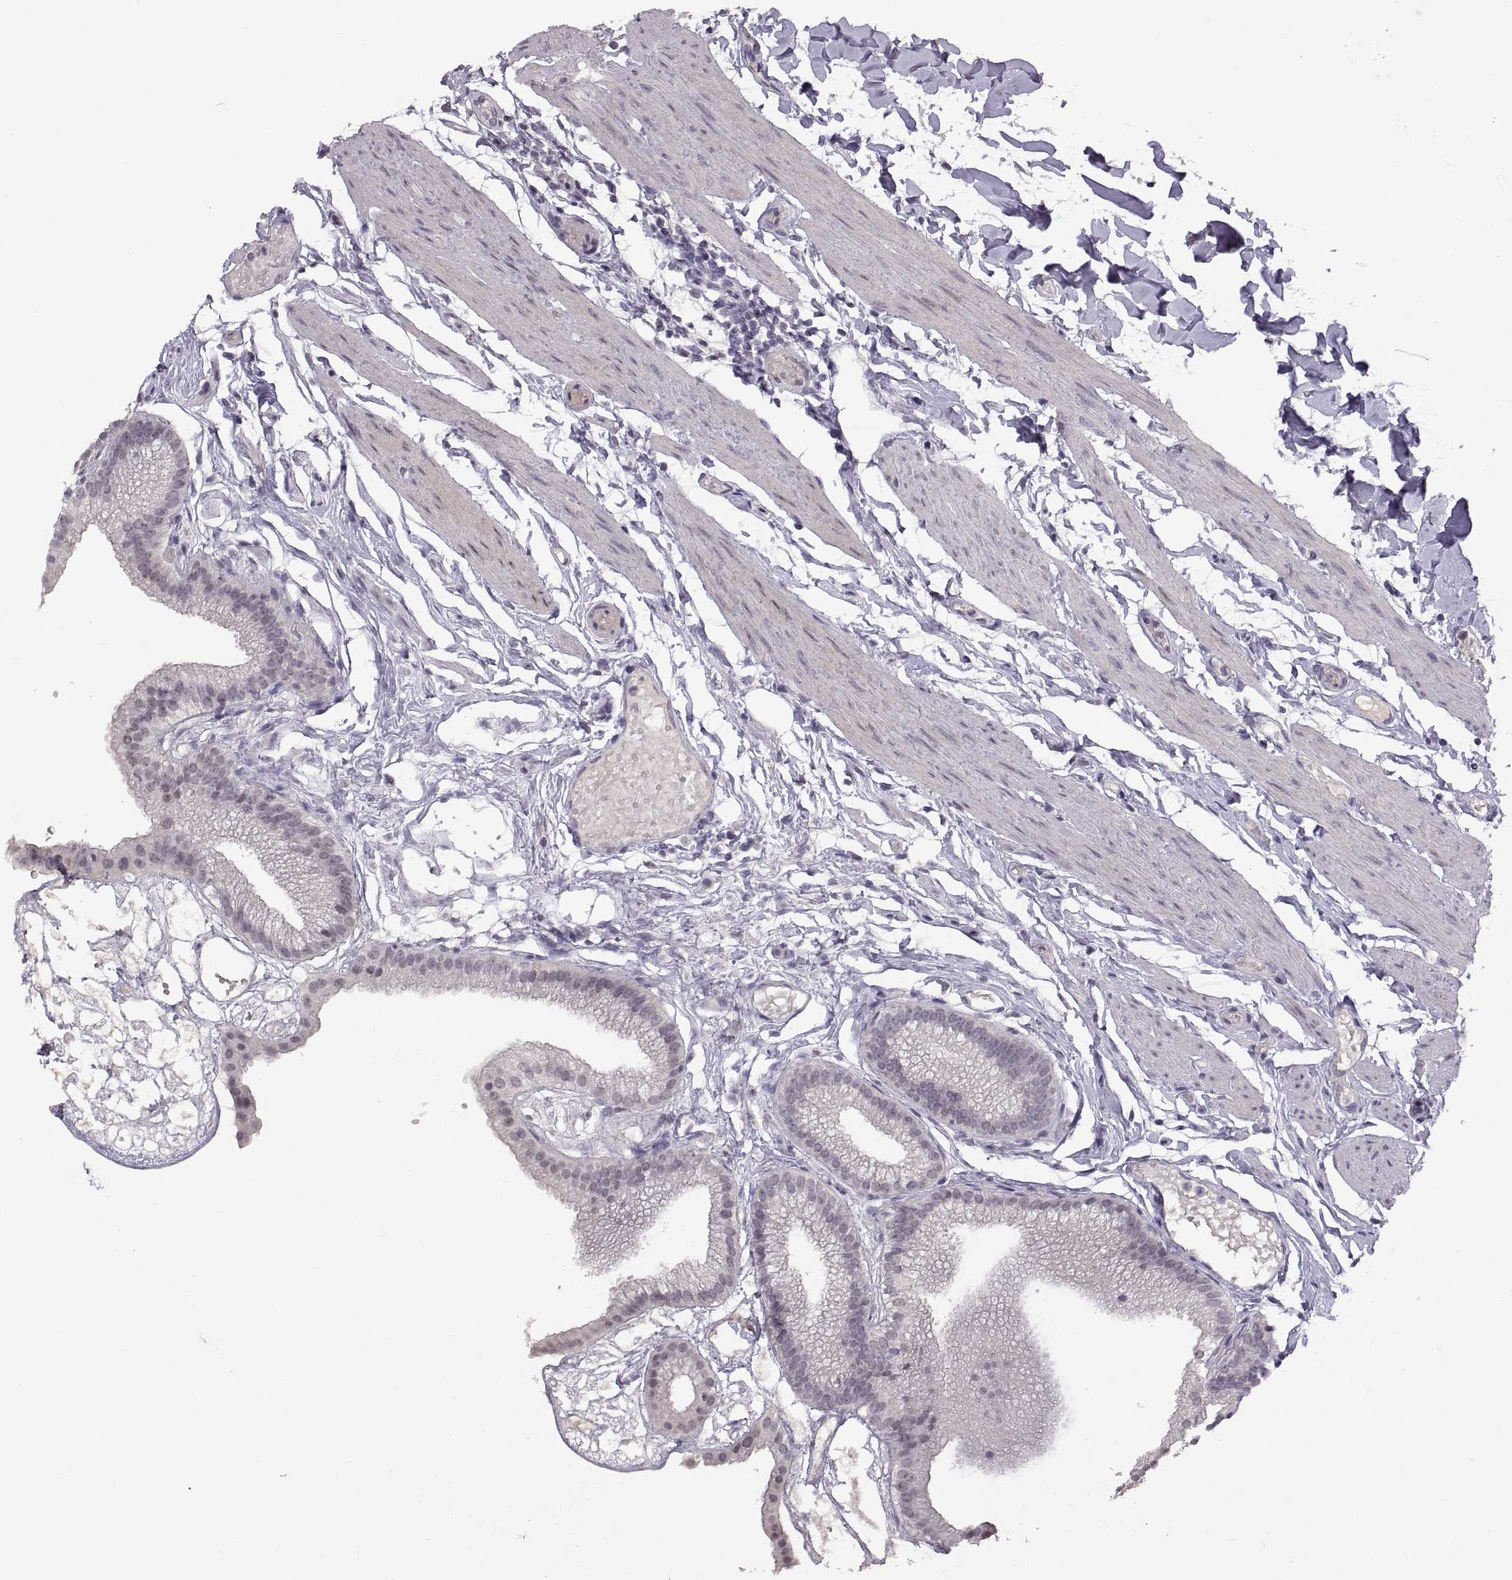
{"staining": {"intensity": "negative", "quantity": "none", "location": "none"}, "tissue": "gallbladder", "cell_type": "Glandular cells", "image_type": "normal", "snomed": [{"axis": "morphology", "description": "Normal tissue, NOS"}, {"axis": "topography", "description": "Gallbladder"}], "caption": "Immunohistochemistry image of benign gallbladder: gallbladder stained with DAB (3,3'-diaminobenzidine) demonstrates no significant protein expression in glandular cells.", "gene": "NEK2", "patient": {"sex": "female", "age": 45}}